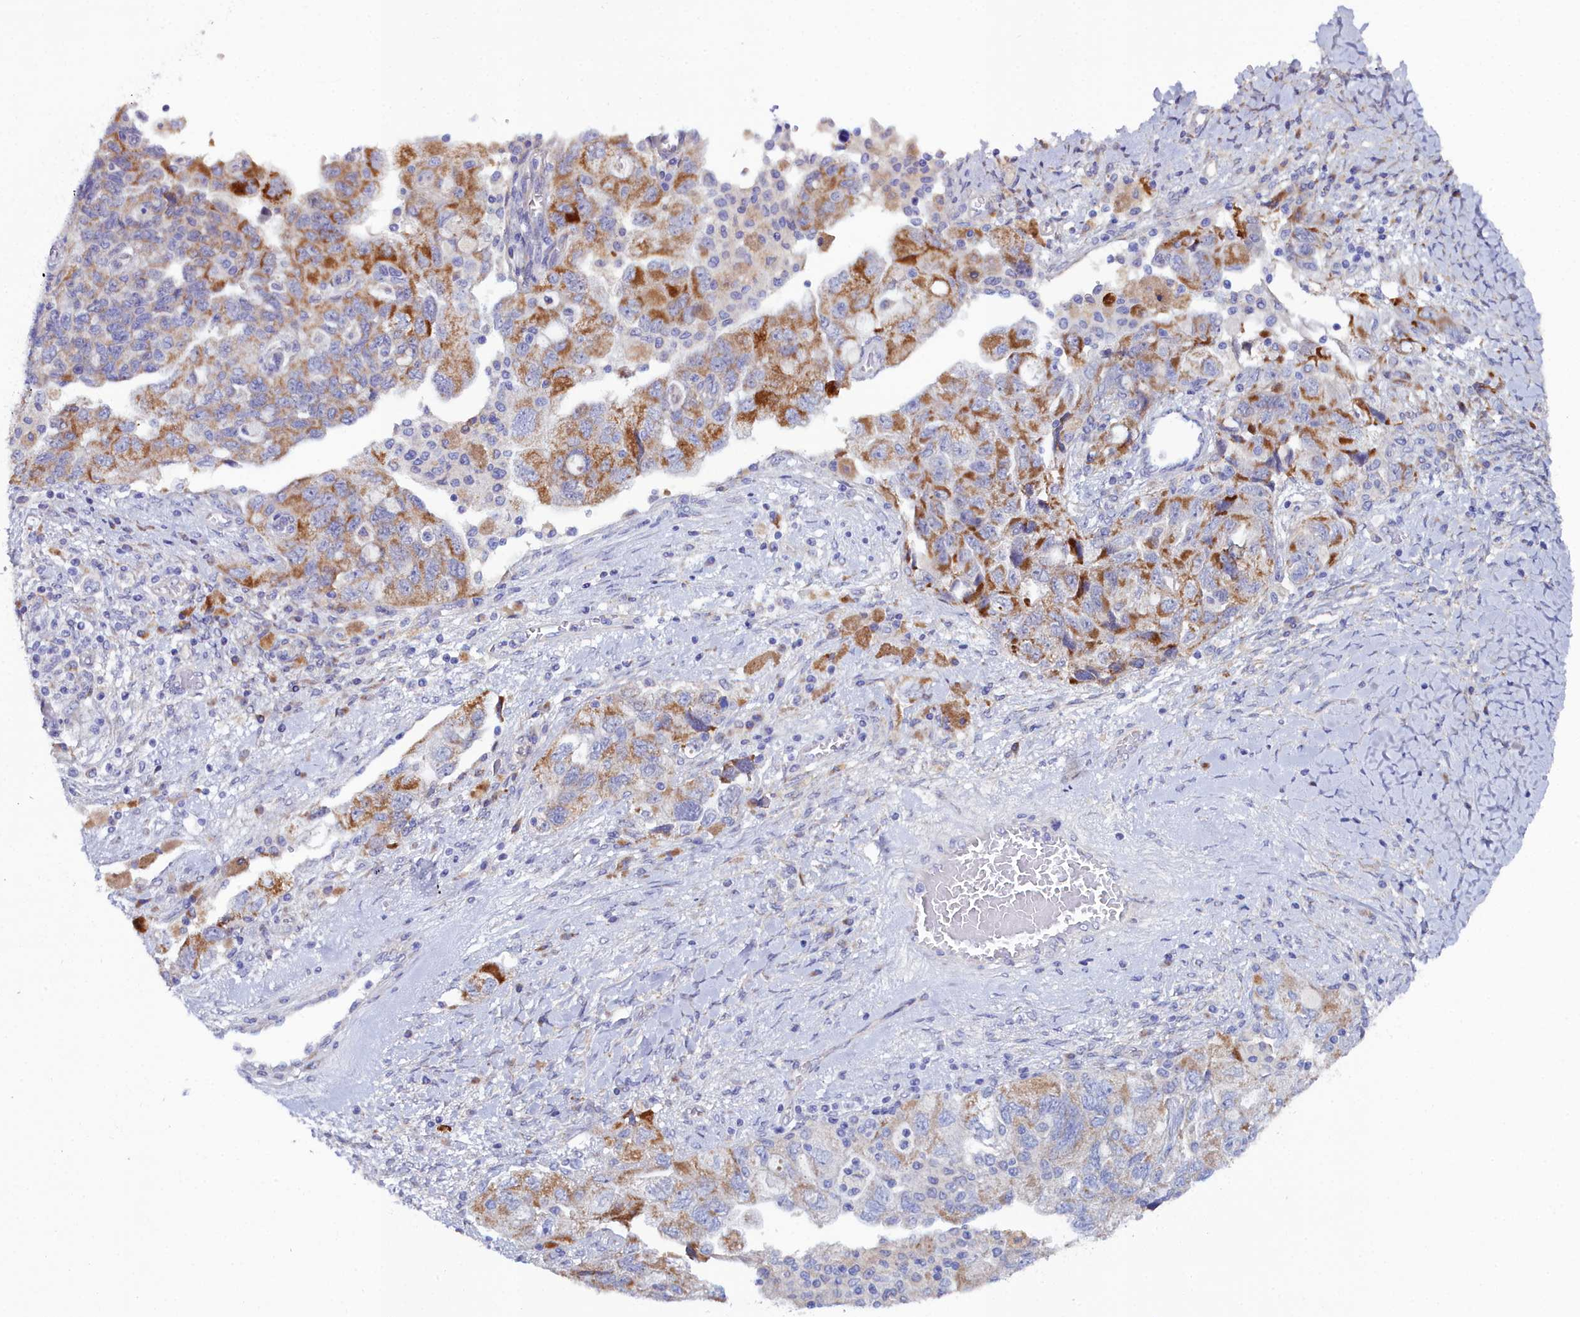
{"staining": {"intensity": "moderate", "quantity": ">75%", "location": "cytoplasmic/membranous"}, "tissue": "ovarian cancer", "cell_type": "Tumor cells", "image_type": "cancer", "snomed": [{"axis": "morphology", "description": "Carcinoma, NOS"}, {"axis": "morphology", "description": "Cystadenocarcinoma, serous, NOS"}, {"axis": "topography", "description": "Ovary"}], "caption": "Protein staining demonstrates moderate cytoplasmic/membranous staining in about >75% of tumor cells in ovarian cancer (serous cystadenocarcinoma).", "gene": "SLC49A3", "patient": {"sex": "female", "age": 69}}